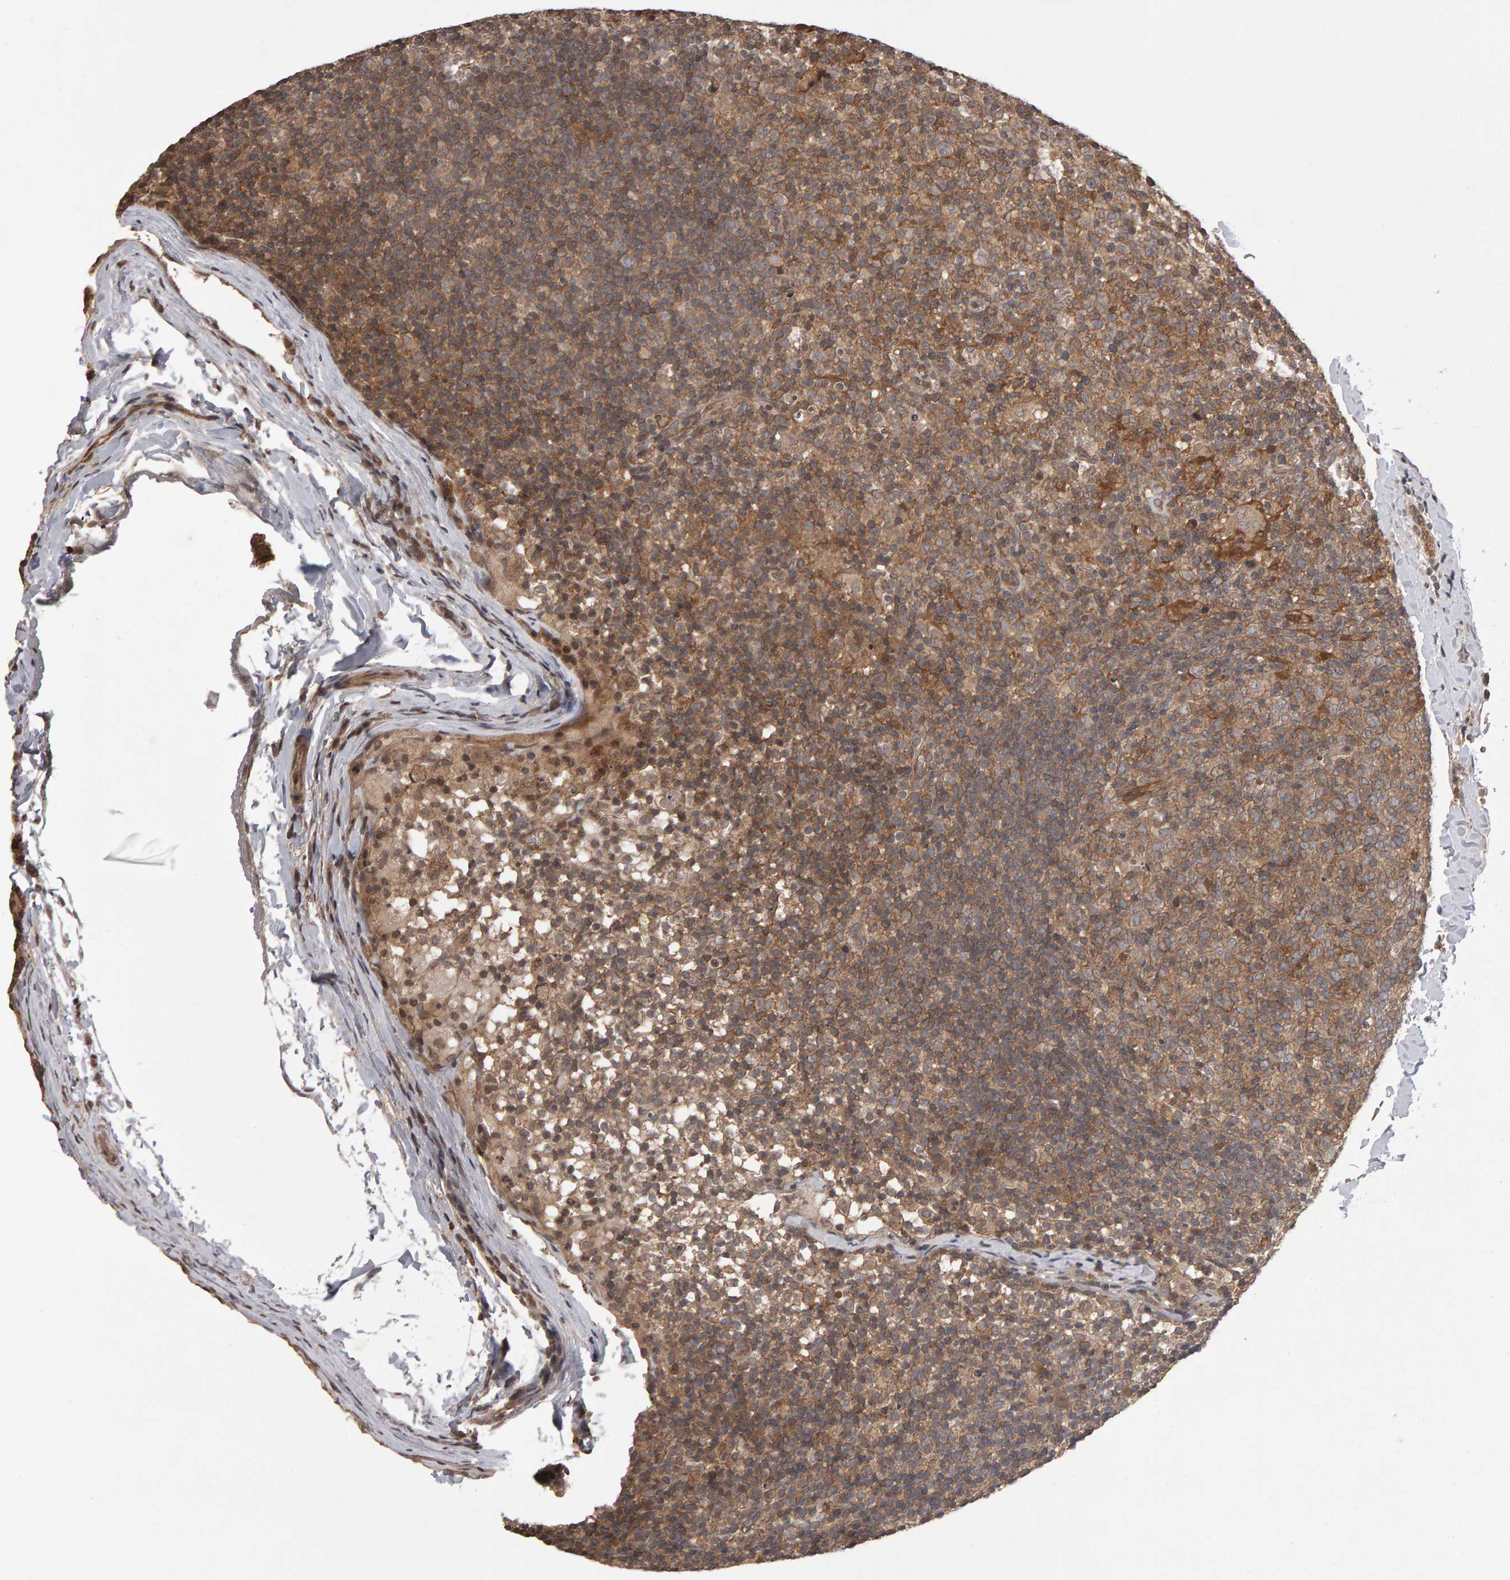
{"staining": {"intensity": "moderate", "quantity": ">75%", "location": "cytoplasmic/membranous"}, "tissue": "lymph node", "cell_type": "Germinal center cells", "image_type": "normal", "snomed": [{"axis": "morphology", "description": "Normal tissue, NOS"}, {"axis": "morphology", "description": "Inflammation, NOS"}, {"axis": "topography", "description": "Lymph node"}], "caption": "DAB immunohistochemical staining of unremarkable lymph node demonstrates moderate cytoplasmic/membranous protein positivity in about >75% of germinal center cells.", "gene": "SCRIB", "patient": {"sex": "male", "age": 55}}